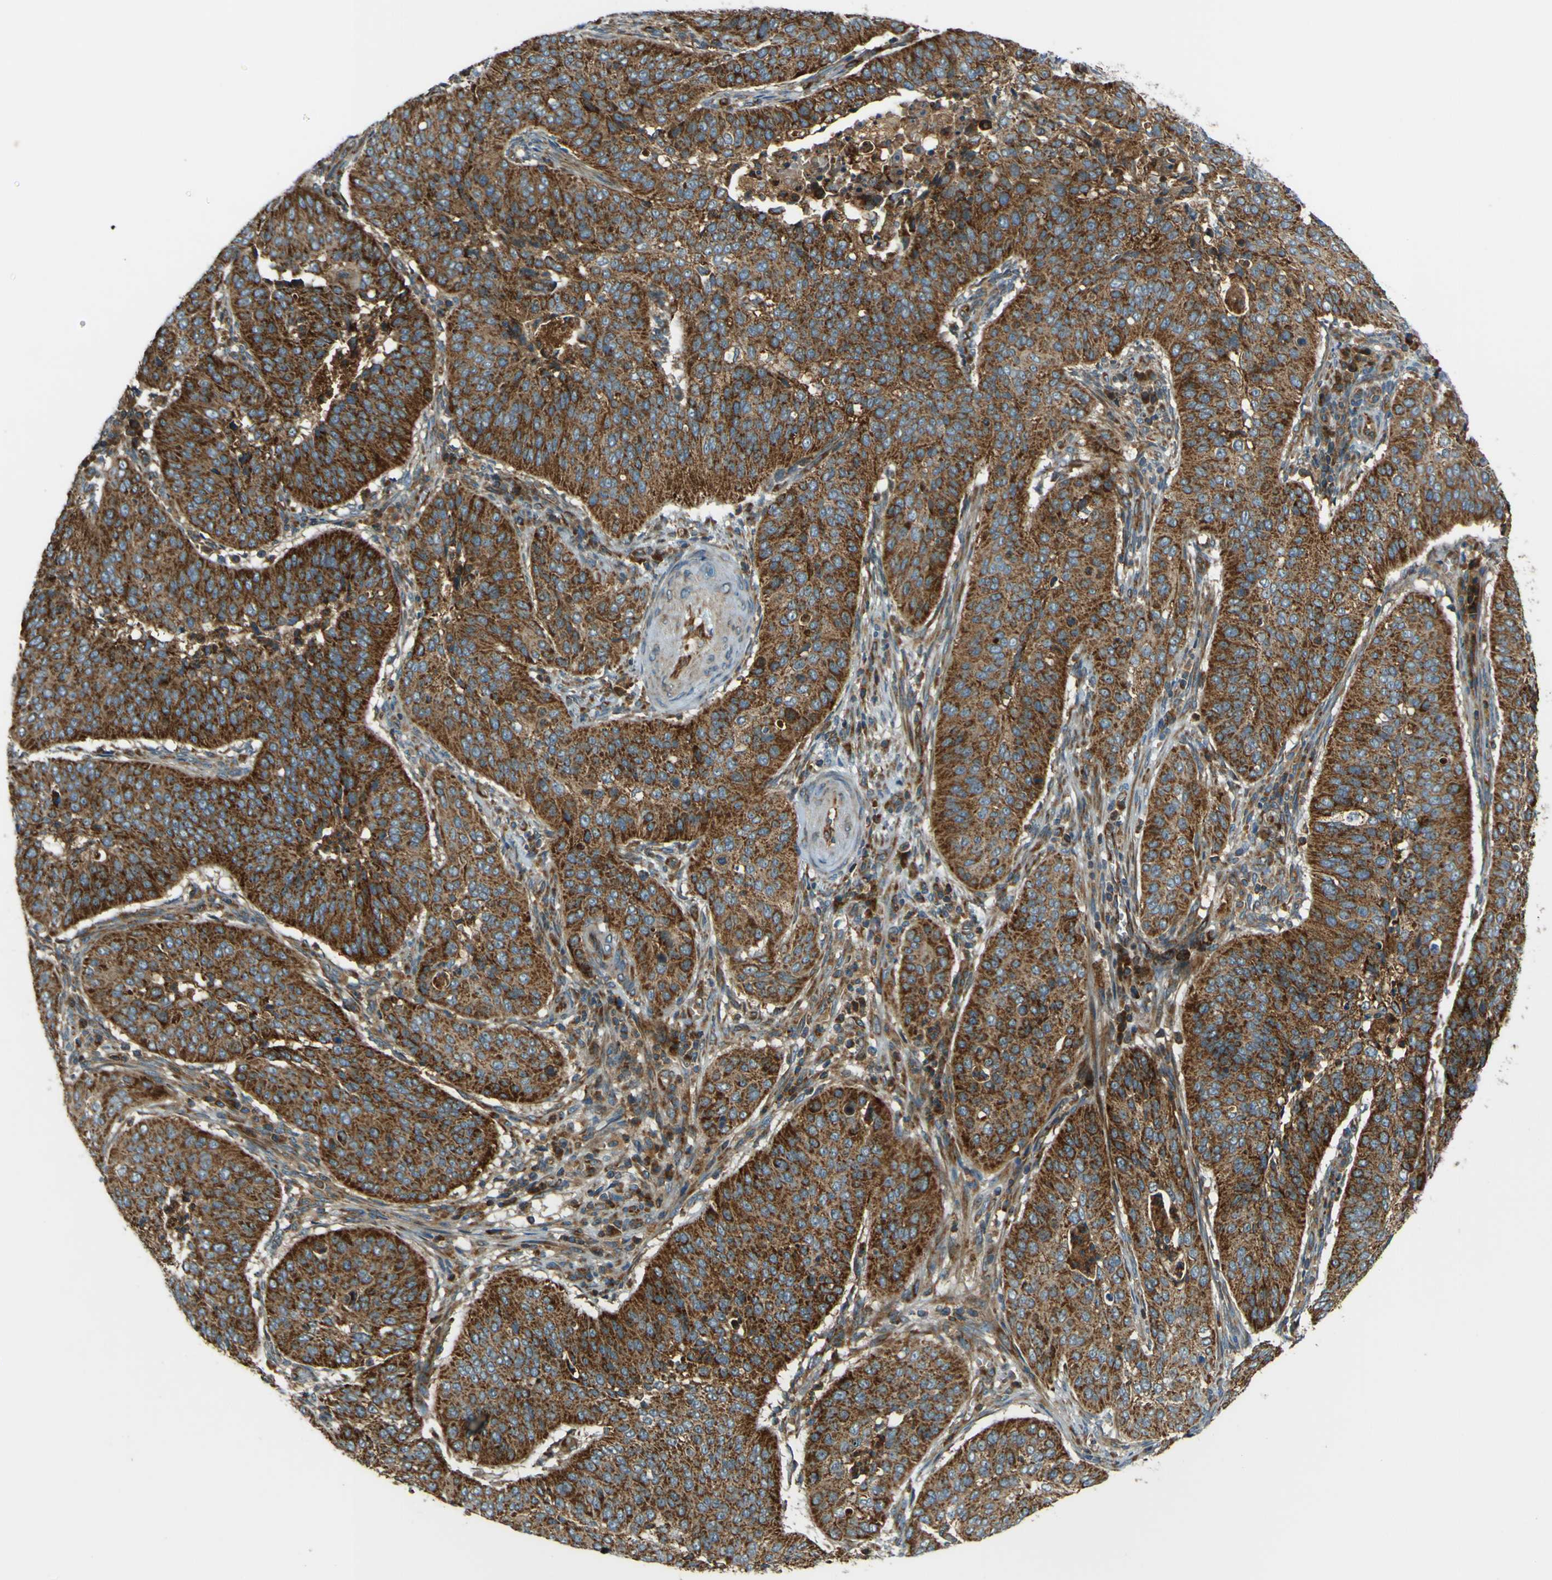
{"staining": {"intensity": "strong", "quantity": ">75%", "location": "cytoplasmic/membranous"}, "tissue": "cervical cancer", "cell_type": "Tumor cells", "image_type": "cancer", "snomed": [{"axis": "morphology", "description": "Normal tissue, NOS"}, {"axis": "morphology", "description": "Squamous cell carcinoma, NOS"}, {"axis": "topography", "description": "Cervix"}], "caption": "Cervical cancer (squamous cell carcinoma) was stained to show a protein in brown. There is high levels of strong cytoplasmic/membranous staining in about >75% of tumor cells. (DAB (3,3'-diaminobenzidine) IHC with brightfield microscopy, high magnification).", "gene": "DNAJC5", "patient": {"sex": "female", "age": 39}}